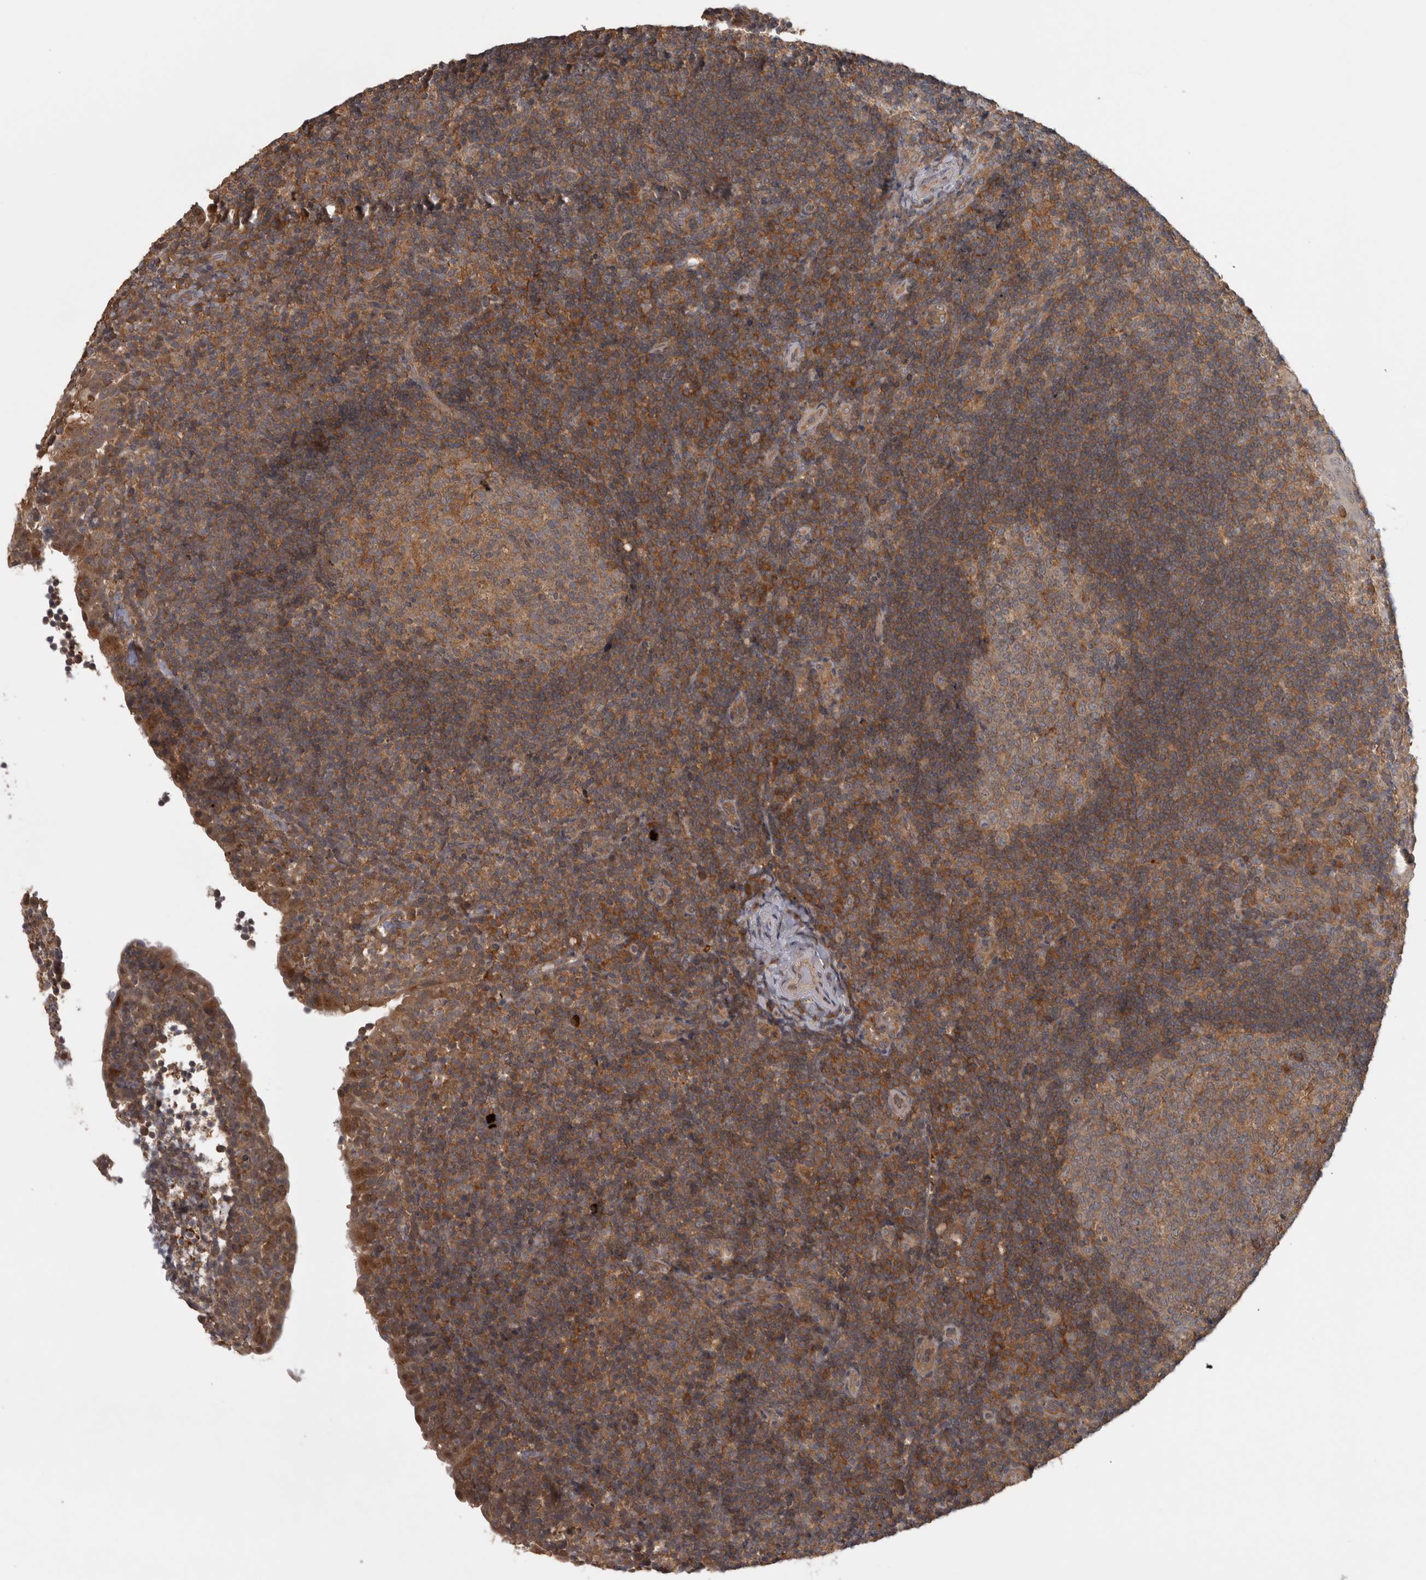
{"staining": {"intensity": "moderate", "quantity": ">75%", "location": "cytoplasmic/membranous"}, "tissue": "tonsil", "cell_type": "Germinal center cells", "image_type": "normal", "snomed": [{"axis": "morphology", "description": "Normal tissue, NOS"}, {"axis": "topography", "description": "Tonsil"}], "caption": "The image displays staining of unremarkable tonsil, revealing moderate cytoplasmic/membranous protein positivity (brown color) within germinal center cells.", "gene": "MICU3", "patient": {"sex": "female", "age": 40}}